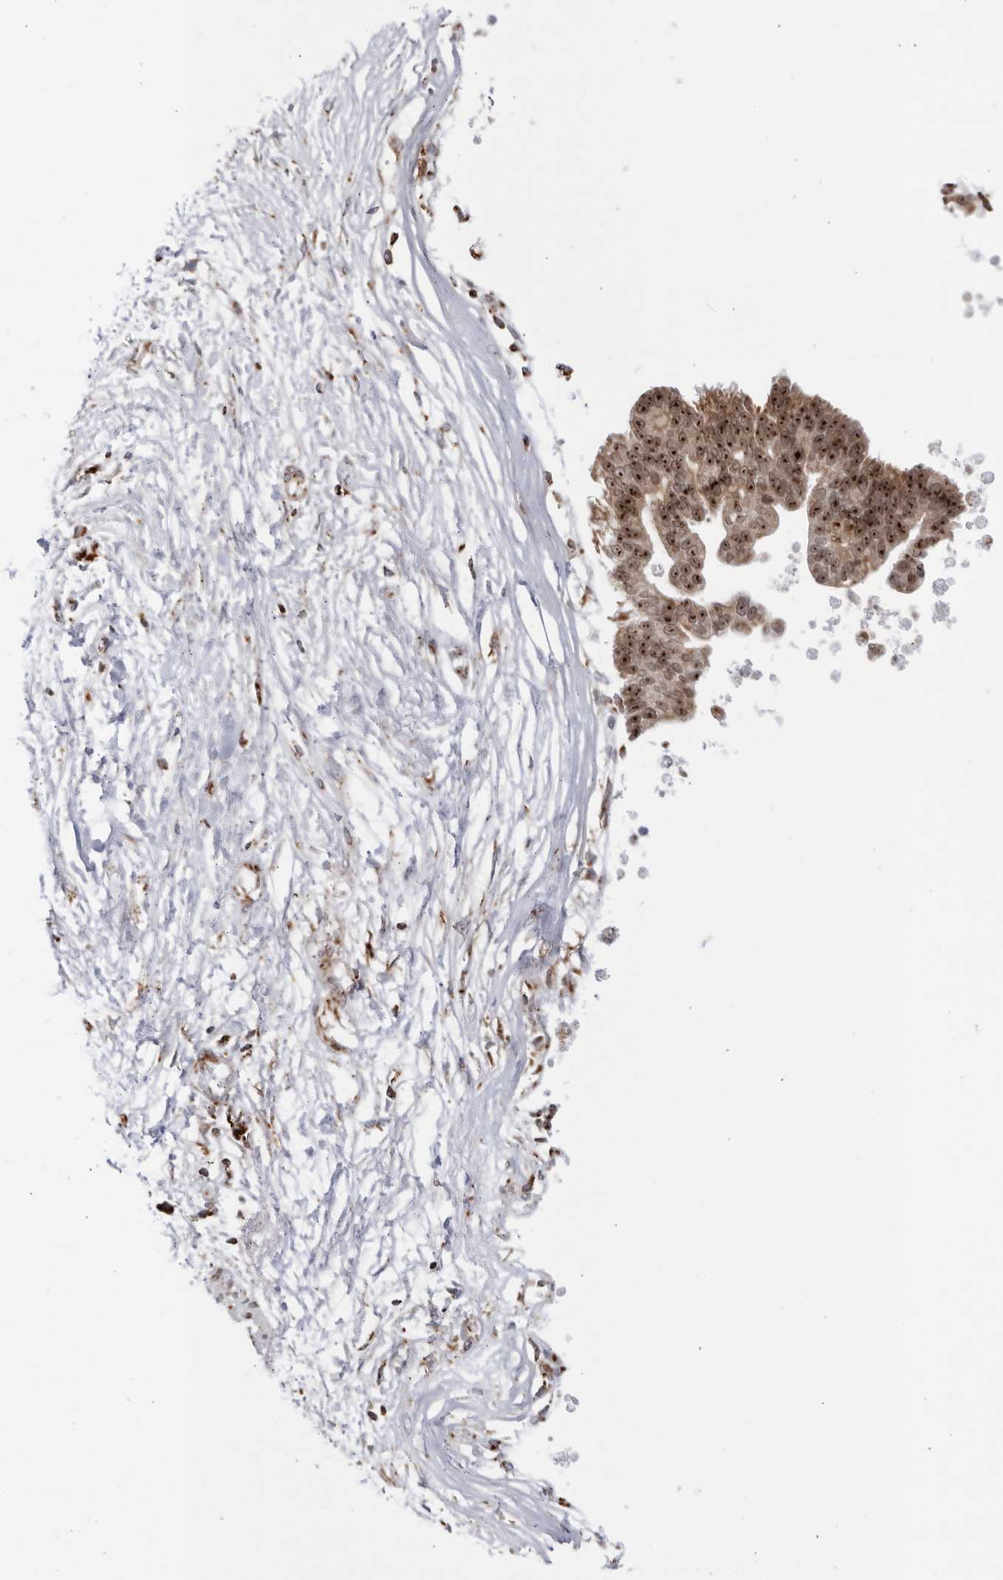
{"staining": {"intensity": "strong", "quantity": ">75%", "location": "cytoplasmic/membranous,nuclear"}, "tissue": "pancreatic cancer", "cell_type": "Tumor cells", "image_type": "cancer", "snomed": [{"axis": "morphology", "description": "Adenocarcinoma, NOS"}, {"axis": "topography", "description": "Pancreas"}], "caption": "Pancreatic adenocarcinoma was stained to show a protein in brown. There is high levels of strong cytoplasmic/membranous and nuclear staining in approximately >75% of tumor cells.", "gene": "RBM34", "patient": {"sex": "male", "age": 72}}